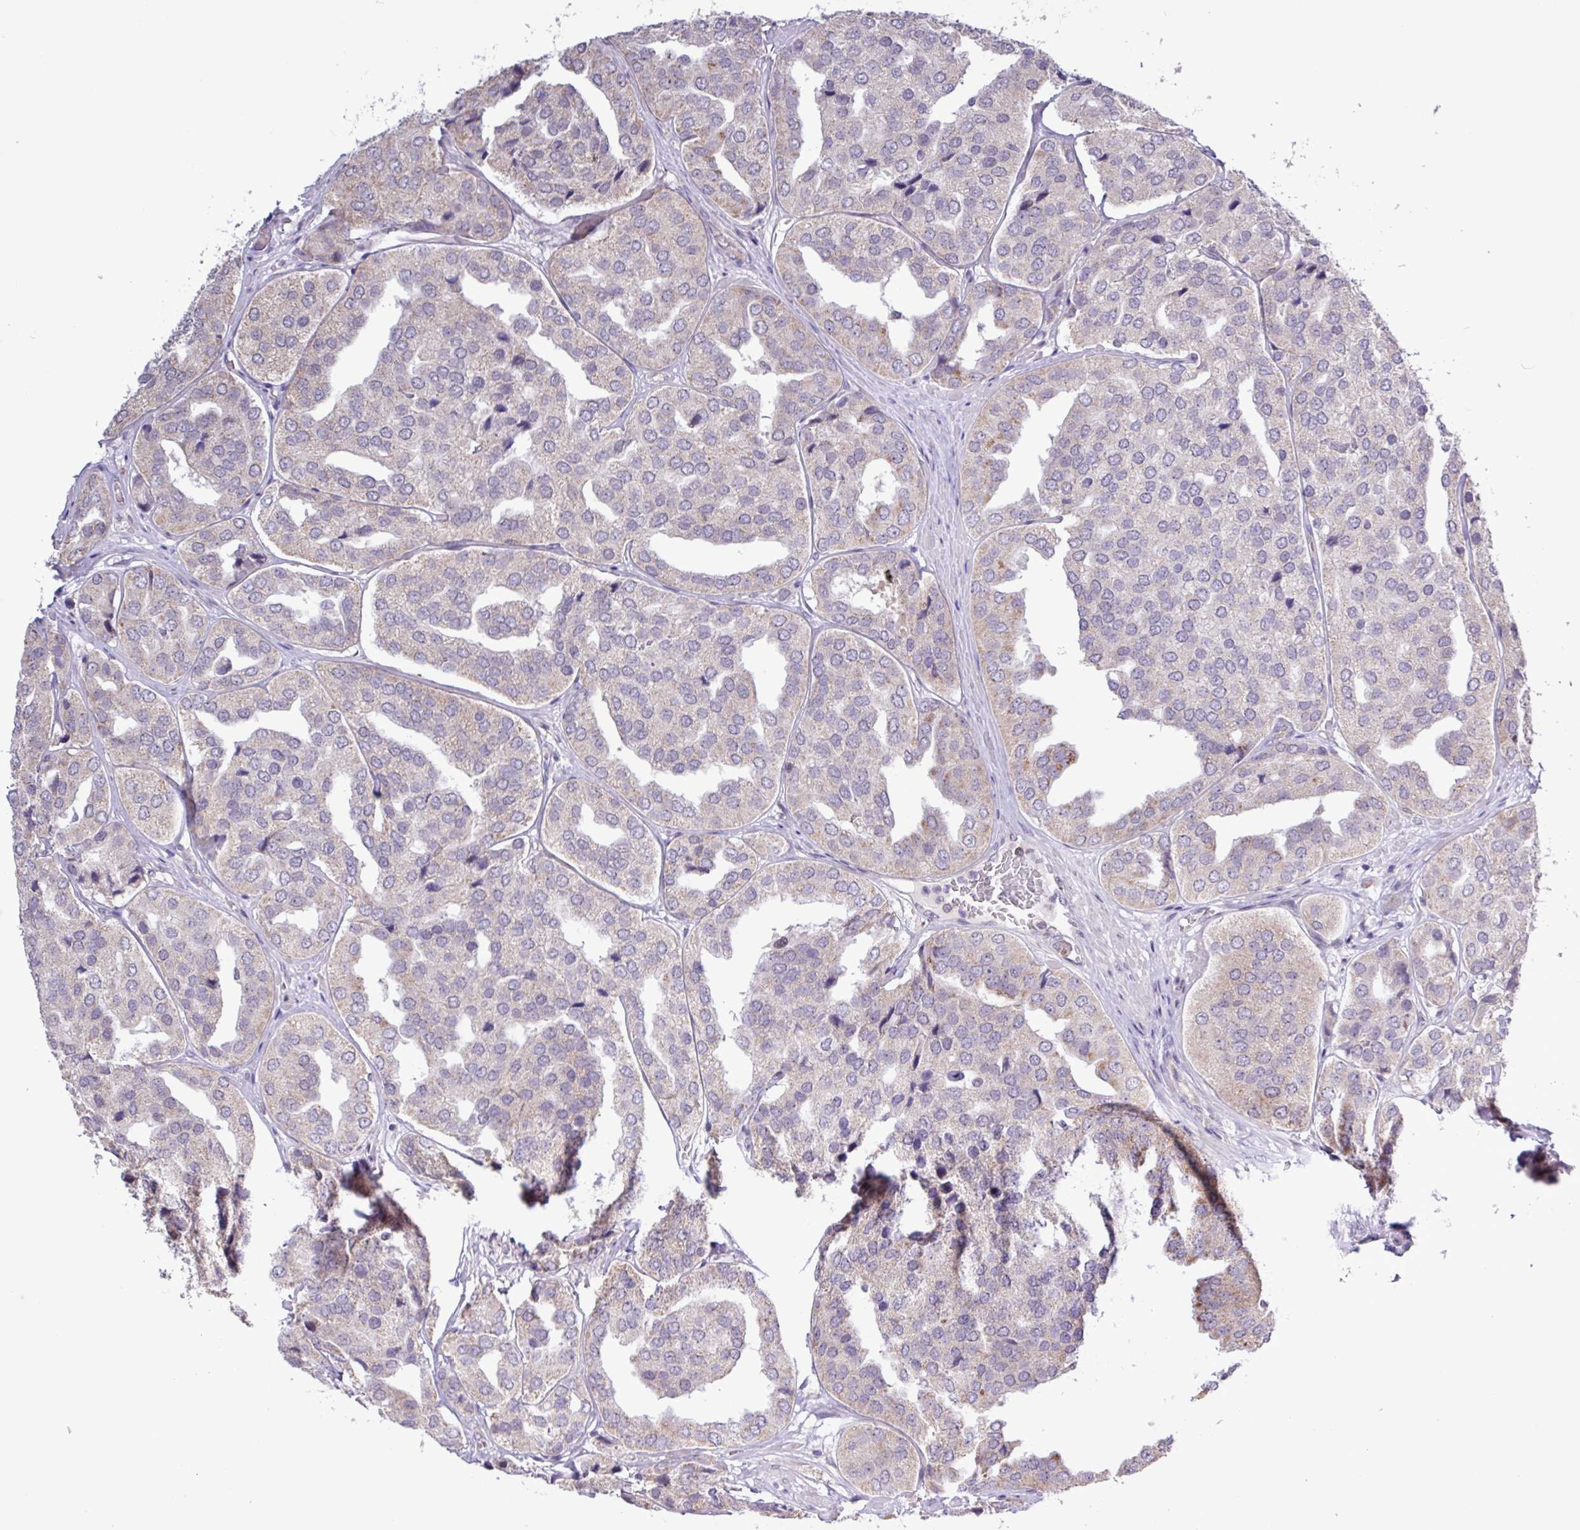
{"staining": {"intensity": "moderate", "quantity": "<25%", "location": "cytoplasmic/membranous"}, "tissue": "prostate cancer", "cell_type": "Tumor cells", "image_type": "cancer", "snomed": [{"axis": "morphology", "description": "Adenocarcinoma, High grade"}, {"axis": "topography", "description": "Prostate"}], "caption": "IHC of human prostate adenocarcinoma (high-grade) demonstrates low levels of moderate cytoplasmic/membranous expression in approximately <25% of tumor cells. Nuclei are stained in blue.", "gene": "RTL3", "patient": {"sex": "male", "age": 63}}